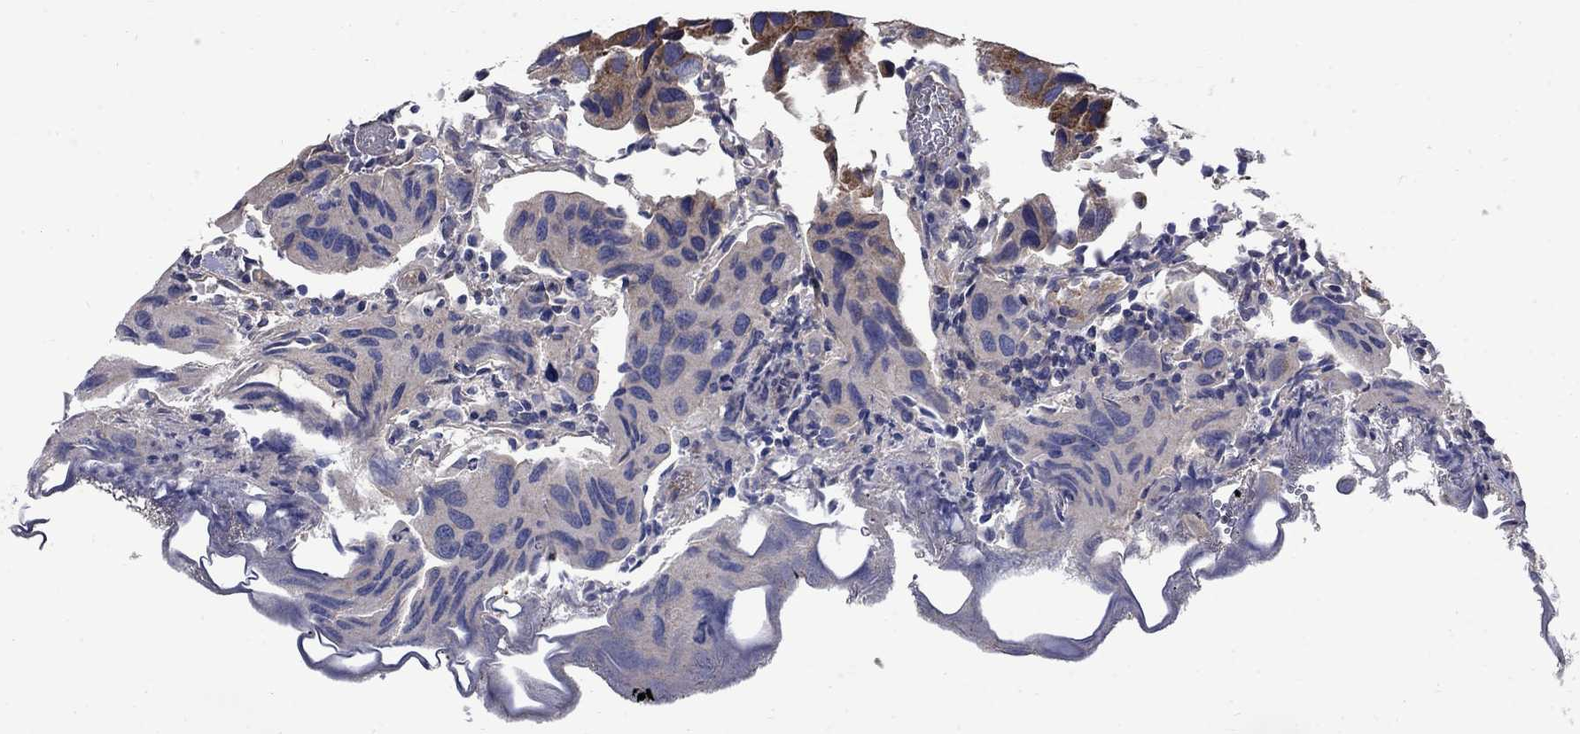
{"staining": {"intensity": "strong", "quantity": "<25%", "location": "cytoplasmic/membranous"}, "tissue": "urothelial cancer", "cell_type": "Tumor cells", "image_type": "cancer", "snomed": [{"axis": "morphology", "description": "Urothelial carcinoma, High grade"}, {"axis": "topography", "description": "Urinary bladder"}], "caption": "A photomicrograph showing strong cytoplasmic/membranous staining in about <25% of tumor cells in high-grade urothelial carcinoma, as visualized by brown immunohistochemical staining.", "gene": "HSPA12A", "patient": {"sex": "male", "age": 79}}